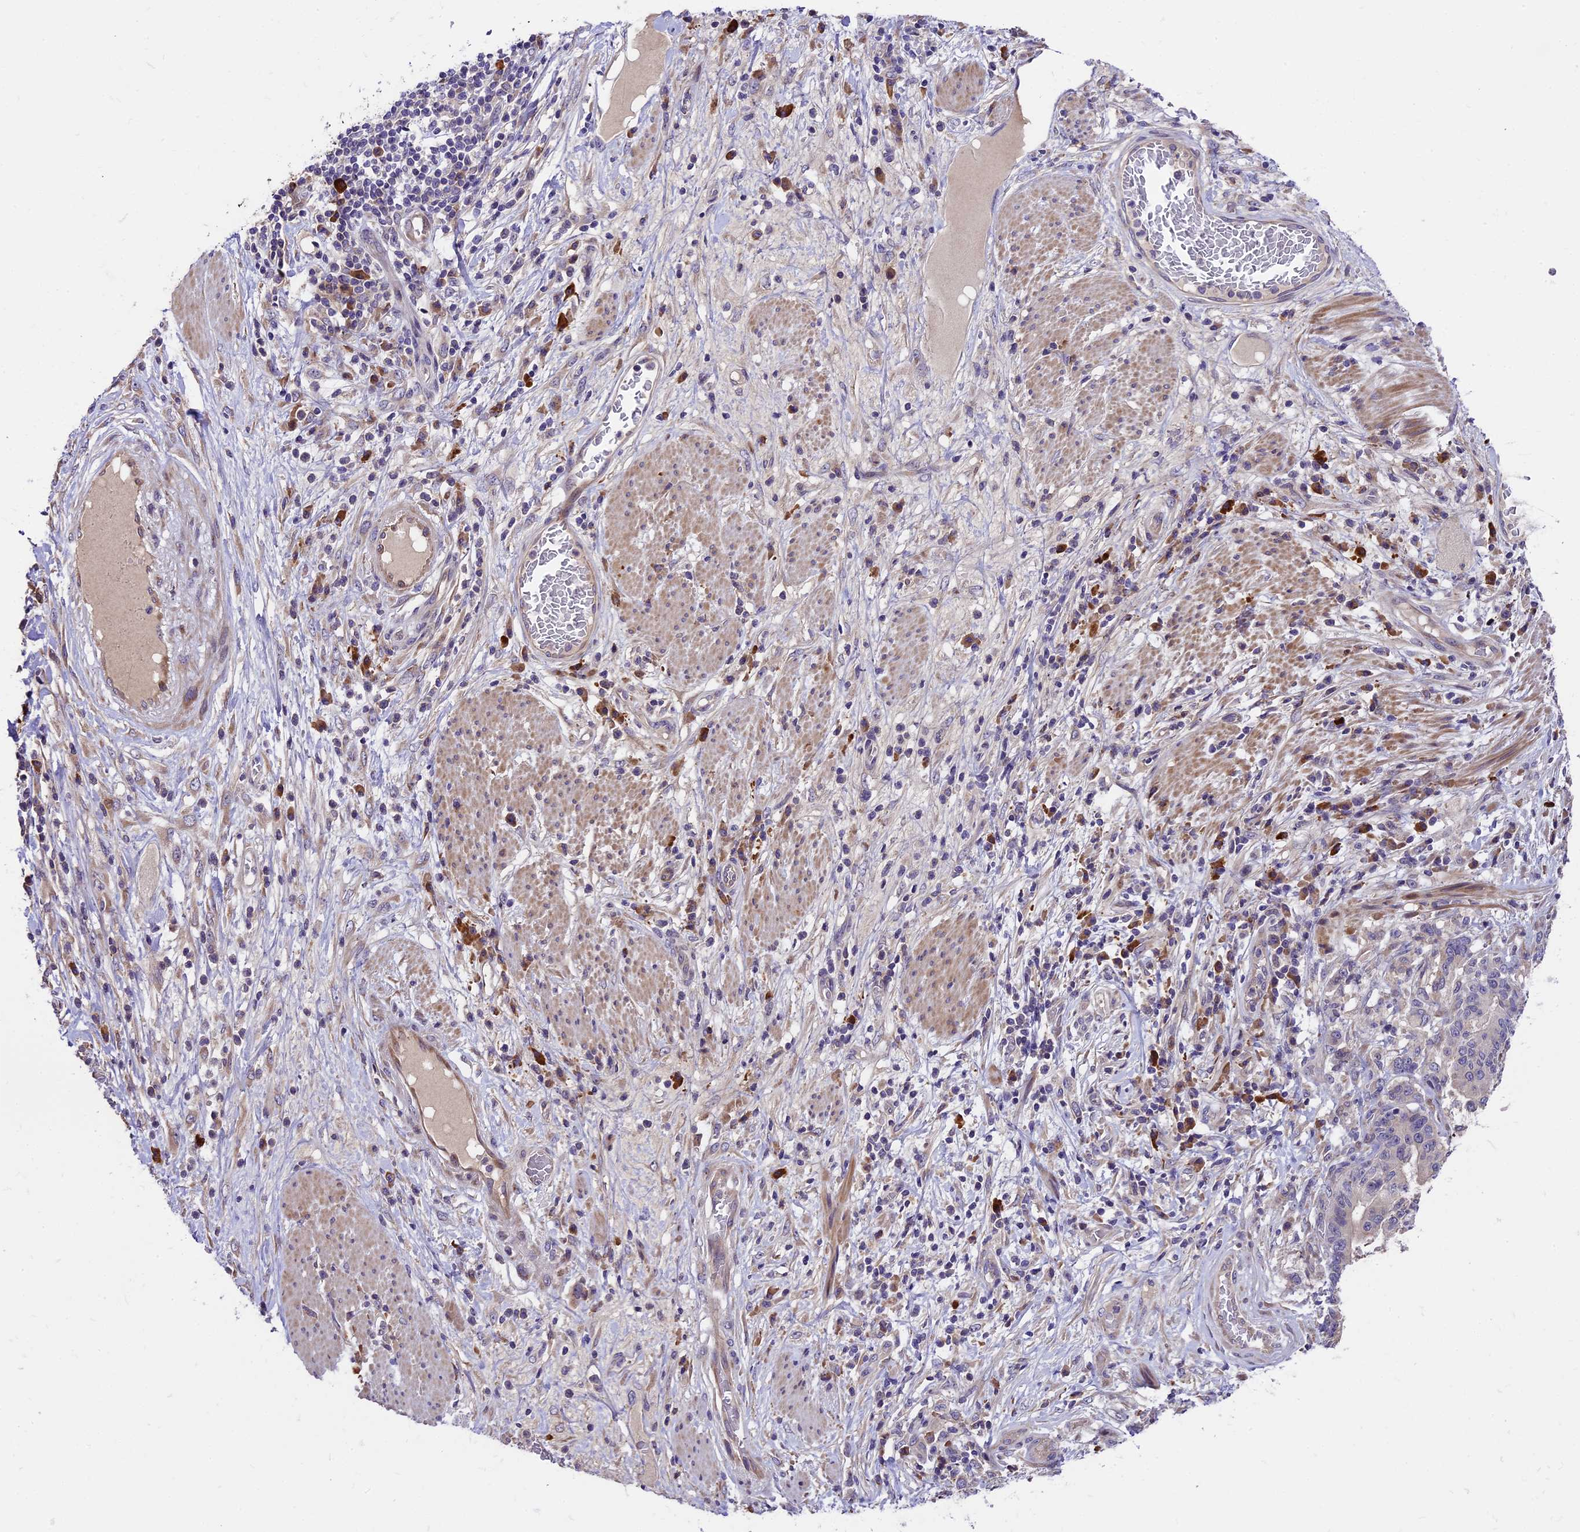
{"staining": {"intensity": "negative", "quantity": "none", "location": "none"}, "tissue": "stomach cancer", "cell_type": "Tumor cells", "image_type": "cancer", "snomed": [{"axis": "morphology", "description": "Normal tissue, NOS"}, {"axis": "morphology", "description": "Adenocarcinoma, NOS"}, {"axis": "topography", "description": "Stomach"}], "caption": "An image of stomach cancer stained for a protein reveals no brown staining in tumor cells.", "gene": "ABCC10", "patient": {"sex": "female", "age": 64}}